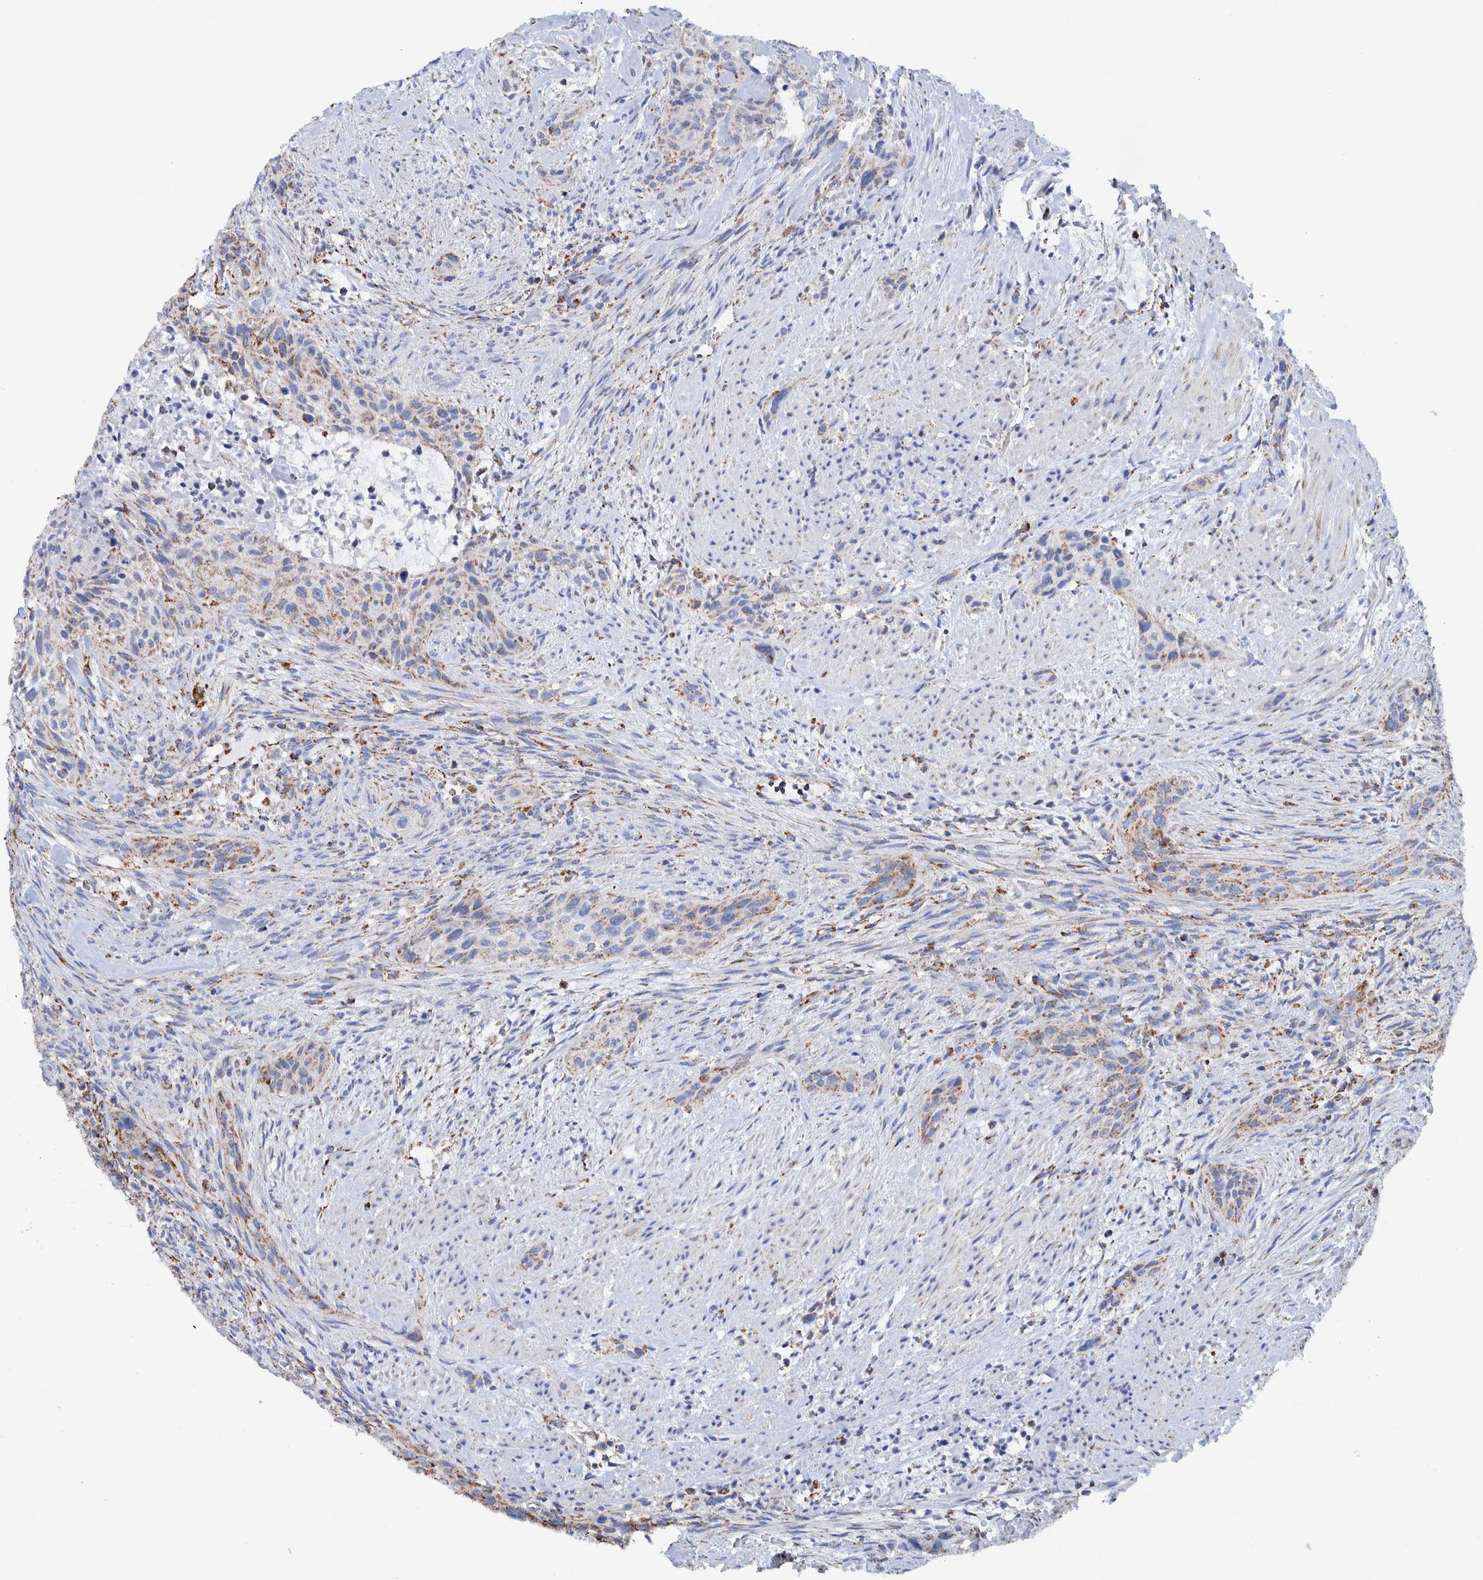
{"staining": {"intensity": "moderate", "quantity": "<25%", "location": "cytoplasmic/membranous"}, "tissue": "urothelial cancer", "cell_type": "Tumor cells", "image_type": "cancer", "snomed": [{"axis": "morphology", "description": "Urothelial carcinoma, High grade"}, {"axis": "topography", "description": "Urinary bladder"}], "caption": "Human urothelial cancer stained with a protein marker exhibits moderate staining in tumor cells.", "gene": "DECR1", "patient": {"sex": "male", "age": 35}}